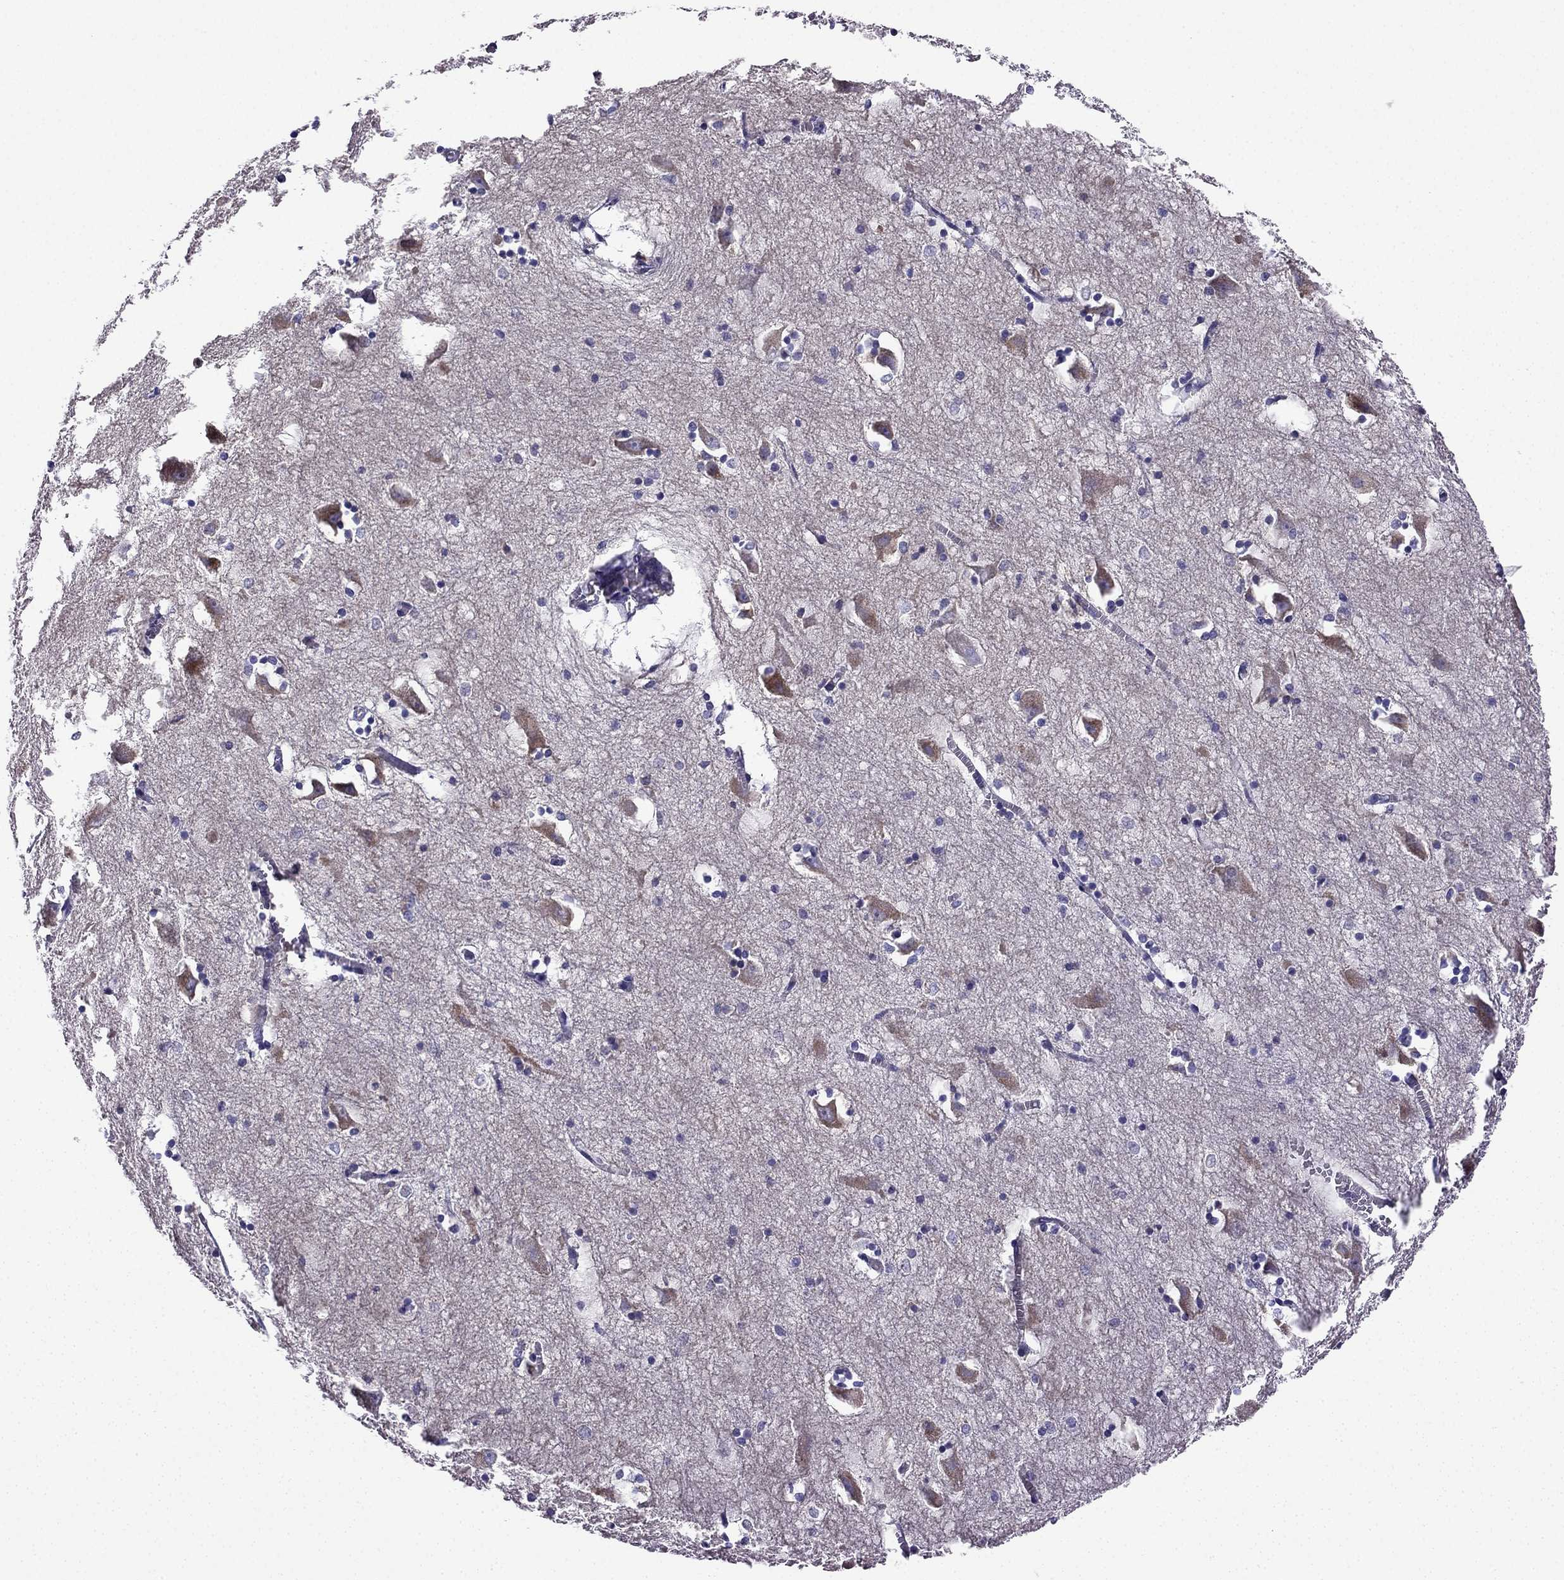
{"staining": {"intensity": "negative", "quantity": "none", "location": "none"}, "tissue": "hippocampus", "cell_type": "Glial cells", "image_type": "normal", "snomed": [{"axis": "morphology", "description": "Normal tissue, NOS"}, {"axis": "topography", "description": "Lateral ventricle wall"}, {"axis": "topography", "description": "Hippocampus"}], "caption": "The image reveals no significant staining in glial cells of hippocampus.", "gene": "KIF5A", "patient": {"sex": "female", "age": 63}}